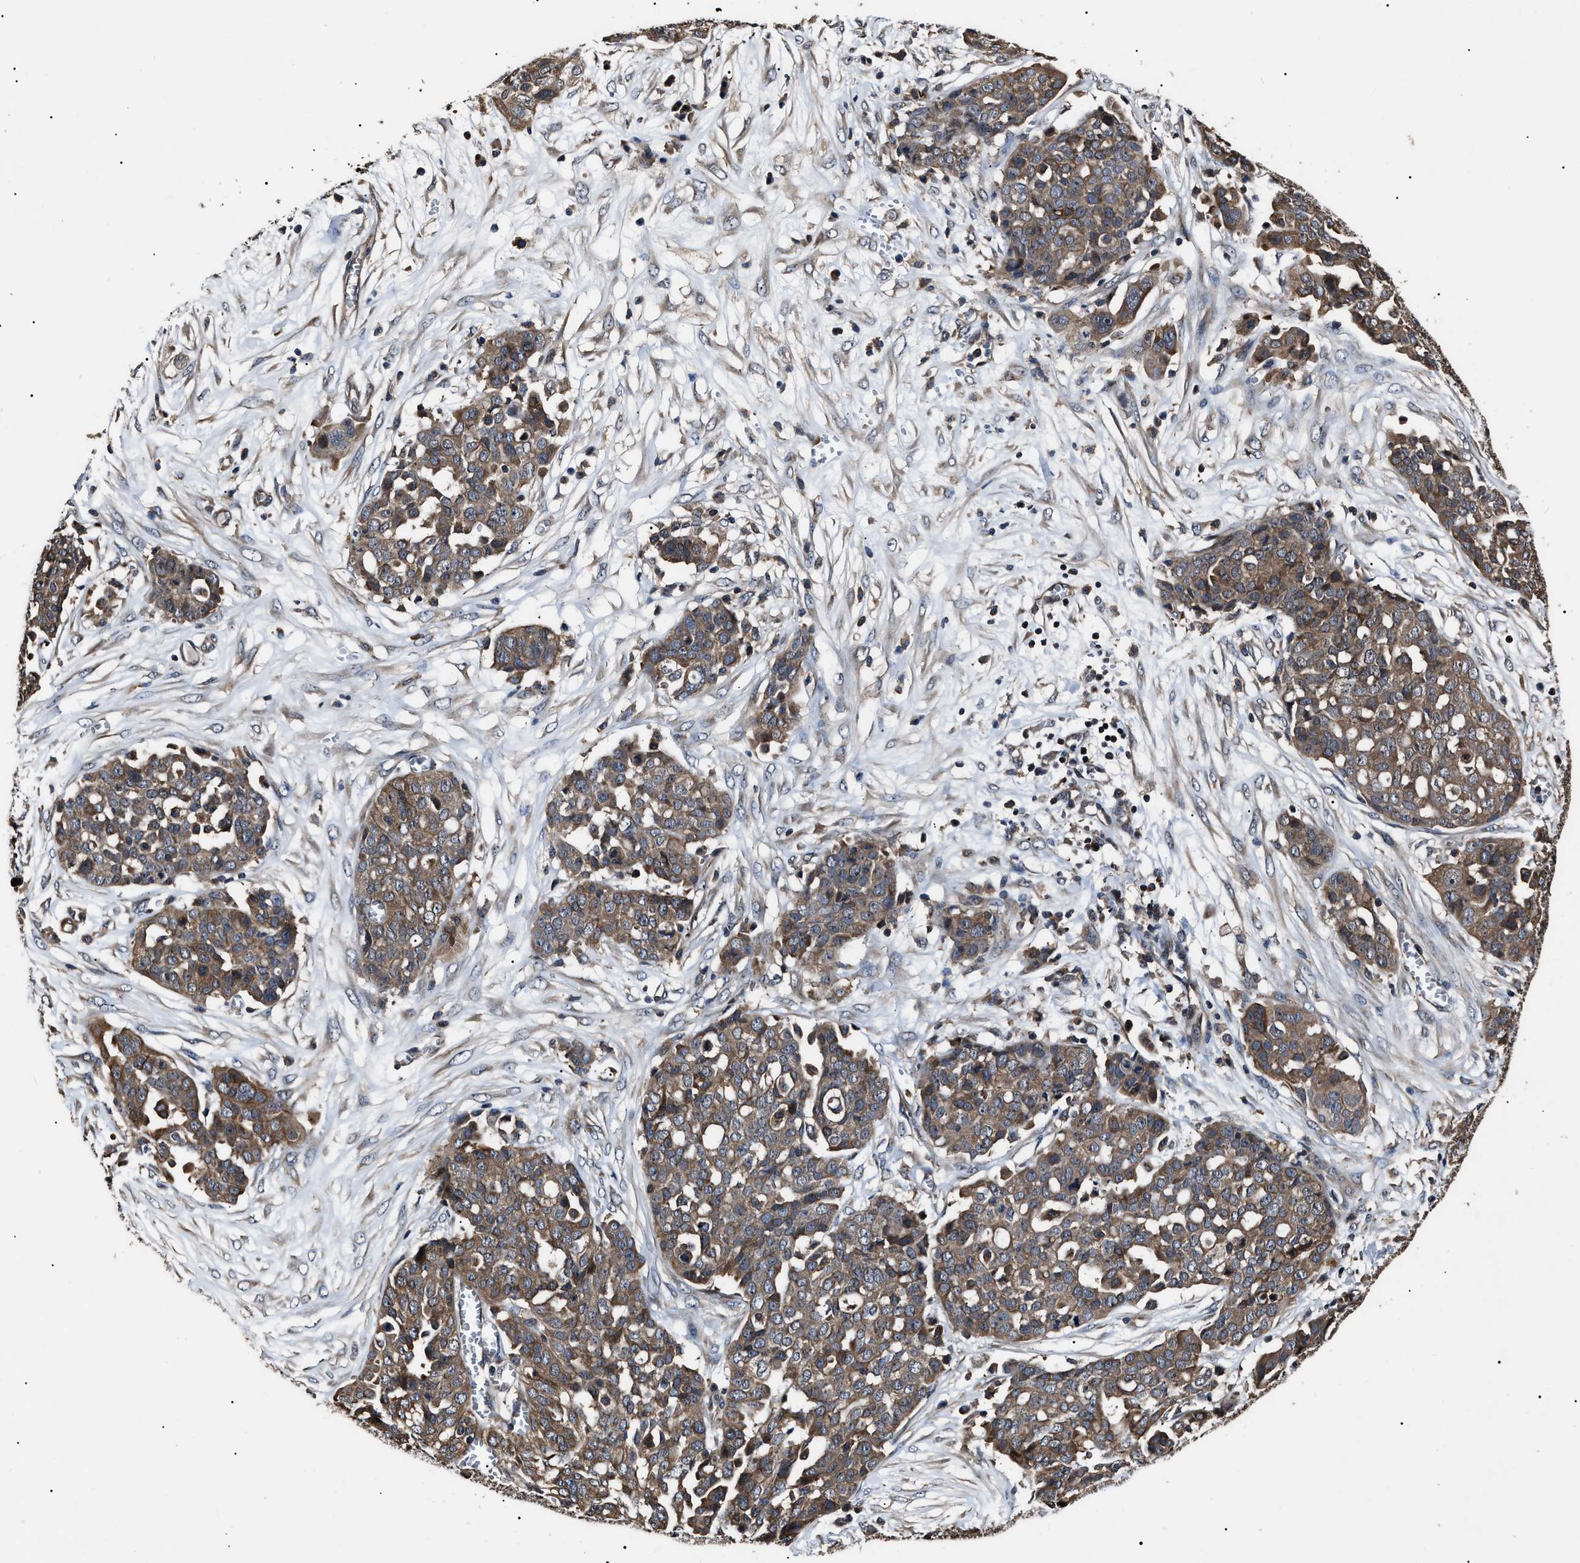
{"staining": {"intensity": "moderate", "quantity": ">75%", "location": "cytoplasmic/membranous"}, "tissue": "ovarian cancer", "cell_type": "Tumor cells", "image_type": "cancer", "snomed": [{"axis": "morphology", "description": "Cystadenocarcinoma, serous, NOS"}, {"axis": "topography", "description": "Soft tissue"}, {"axis": "topography", "description": "Ovary"}], "caption": "Immunohistochemistry (IHC) (DAB) staining of ovarian cancer shows moderate cytoplasmic/membranous protein positivity in about >75% of tumor cells. The protein of interest is stained brown, and the nuclei are stained in blue (DAB IHC with brightfield microscopy, high magnification).", "gene": "CCT8", "patient": {"sex": "female", "age": 57}}